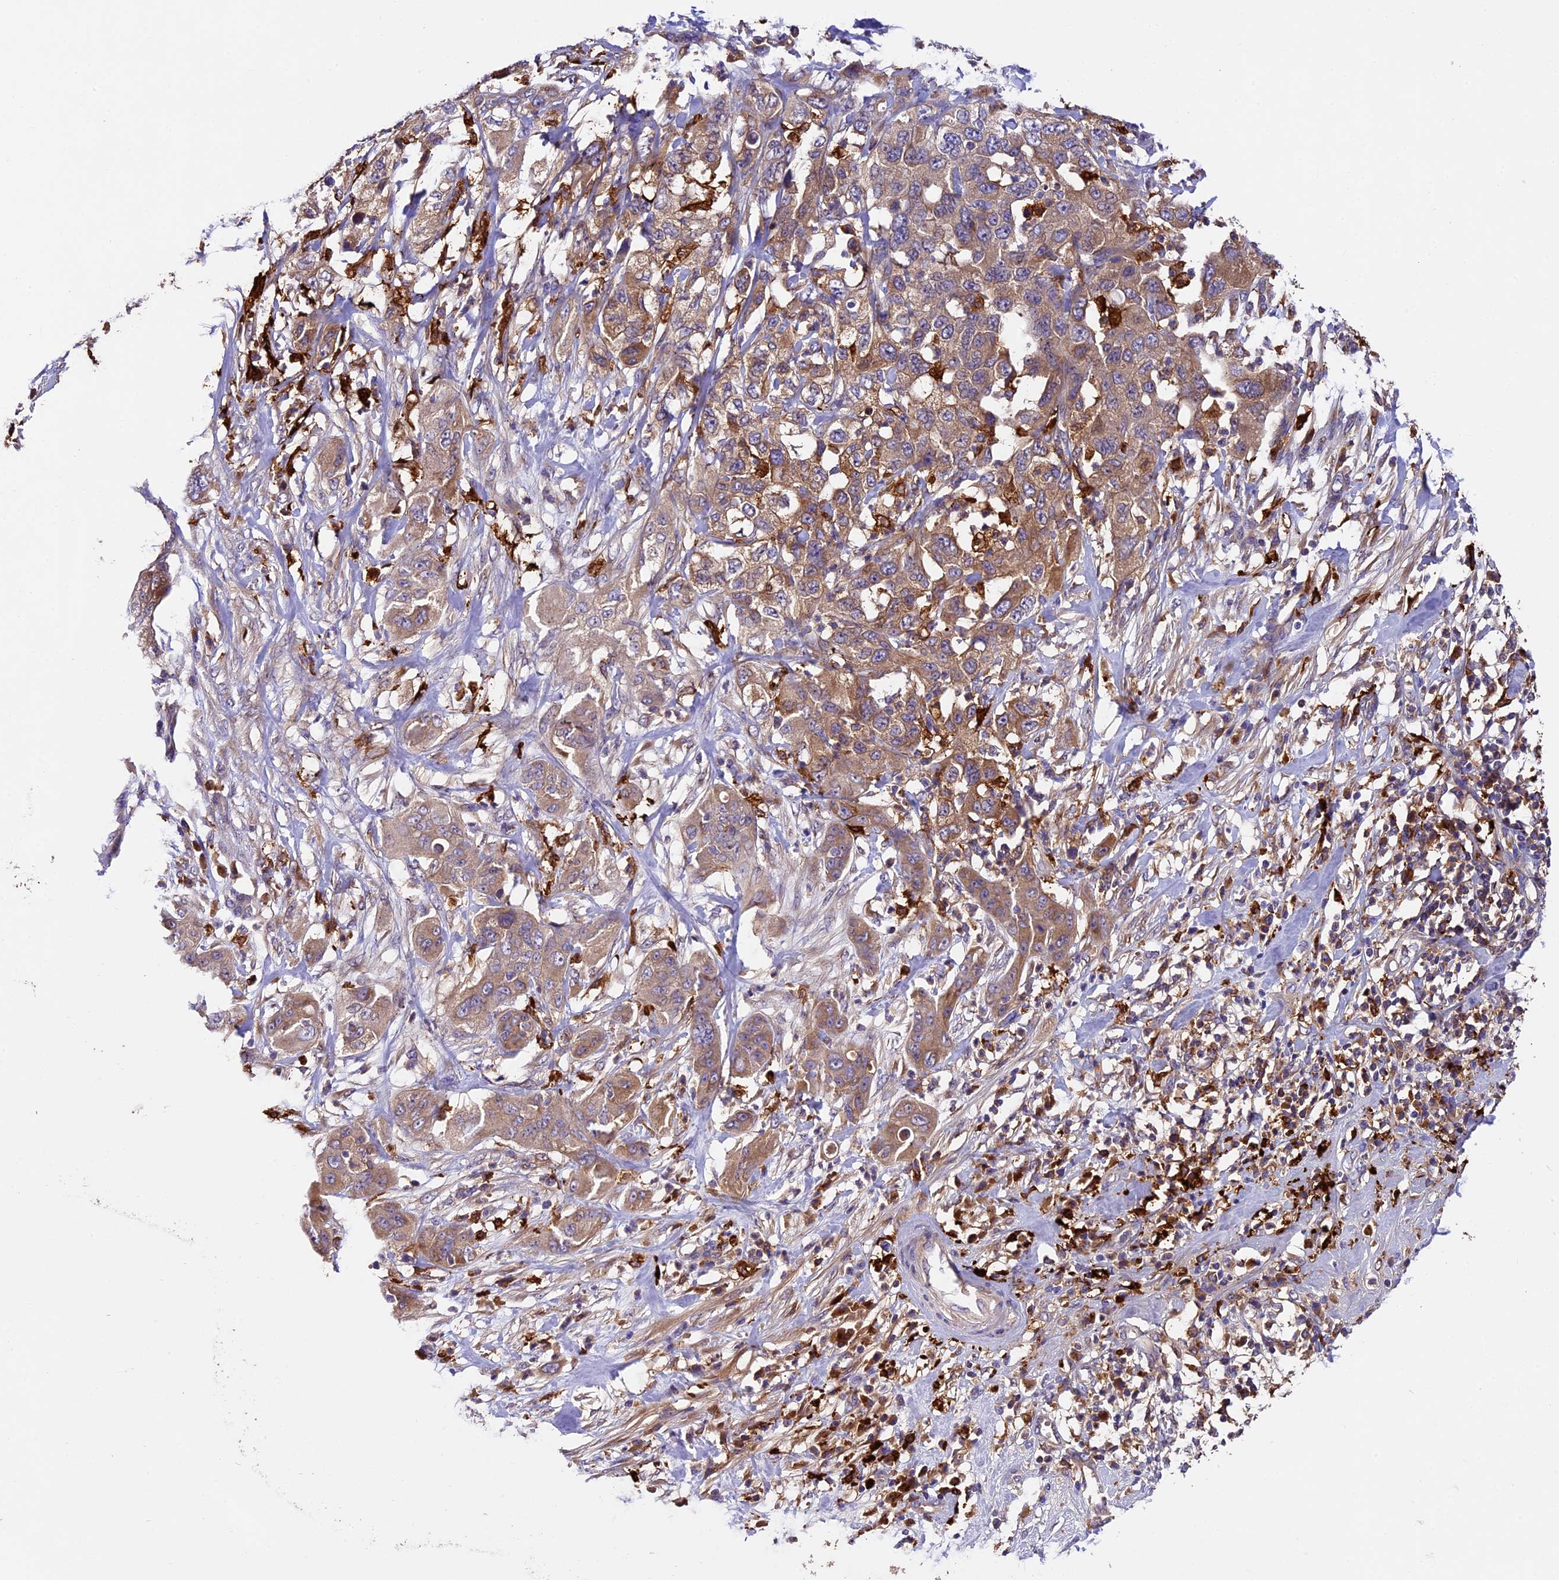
{"staining": {"intensity": "moderate", "quantity": ">75%", "location": "cytoplasmic/membranous"}, "tissue": "pancreatic cancer", "cell_type": "Tumor cells", "image_type": "cancer", "snomed": [{"axis": "morphology", "description": "Adenocarcinoma, NOS"}, {"axis": "topography", "description": "Pancreas"}], "caption": "High-power microscopy captured an IHC micrograph of adenocarcinoma (pancreatic), revealing moderate cytoplasmic/membranous expression in about >75% of tumor cells. Immunohistochemistry stains the protein of interest in brown and the nuclei are stained blue.", "gene": "CILP2", "patient": {"sex": "female", "age": 78}}